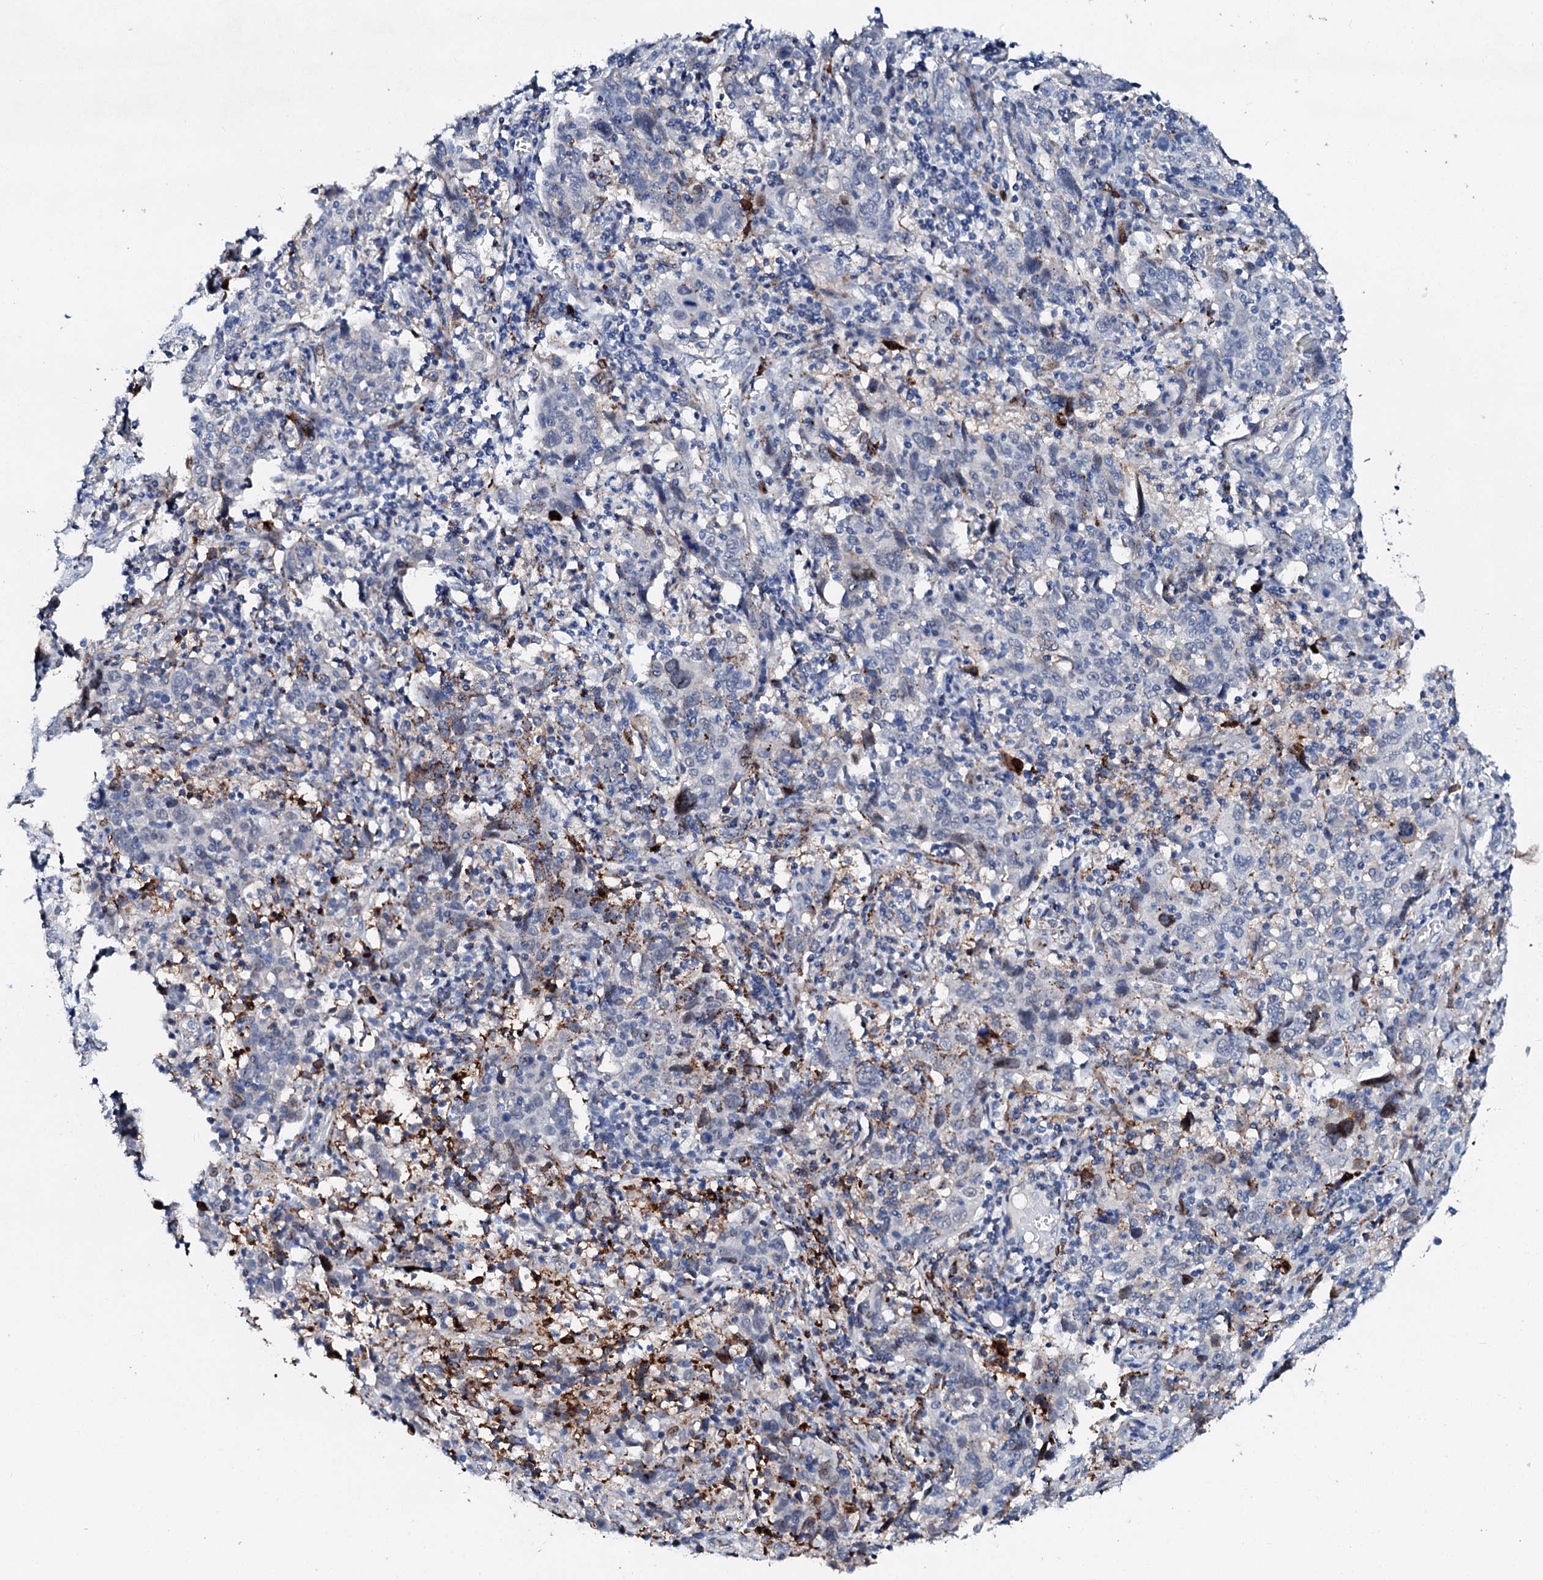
{"staining": {"intensity": "negative", "quantity": "none", "location": "none"}, "tissue": "cervical cancer", "cell_type": "Tumor cells", "image_type": "cancer", "snomed": [{"axis": "morphology", "description": "Squamous cell carcinoma, NOS"}, {"axis": "topography", "description": "Cervix"}], "caption": "The immunohistochemistry photomicrograph has no significant staining in tumor cells of cervical squamous cell carcinoma tissue.", "gene": "MED13L", "patient": {"sex": "female", "age": 46}}